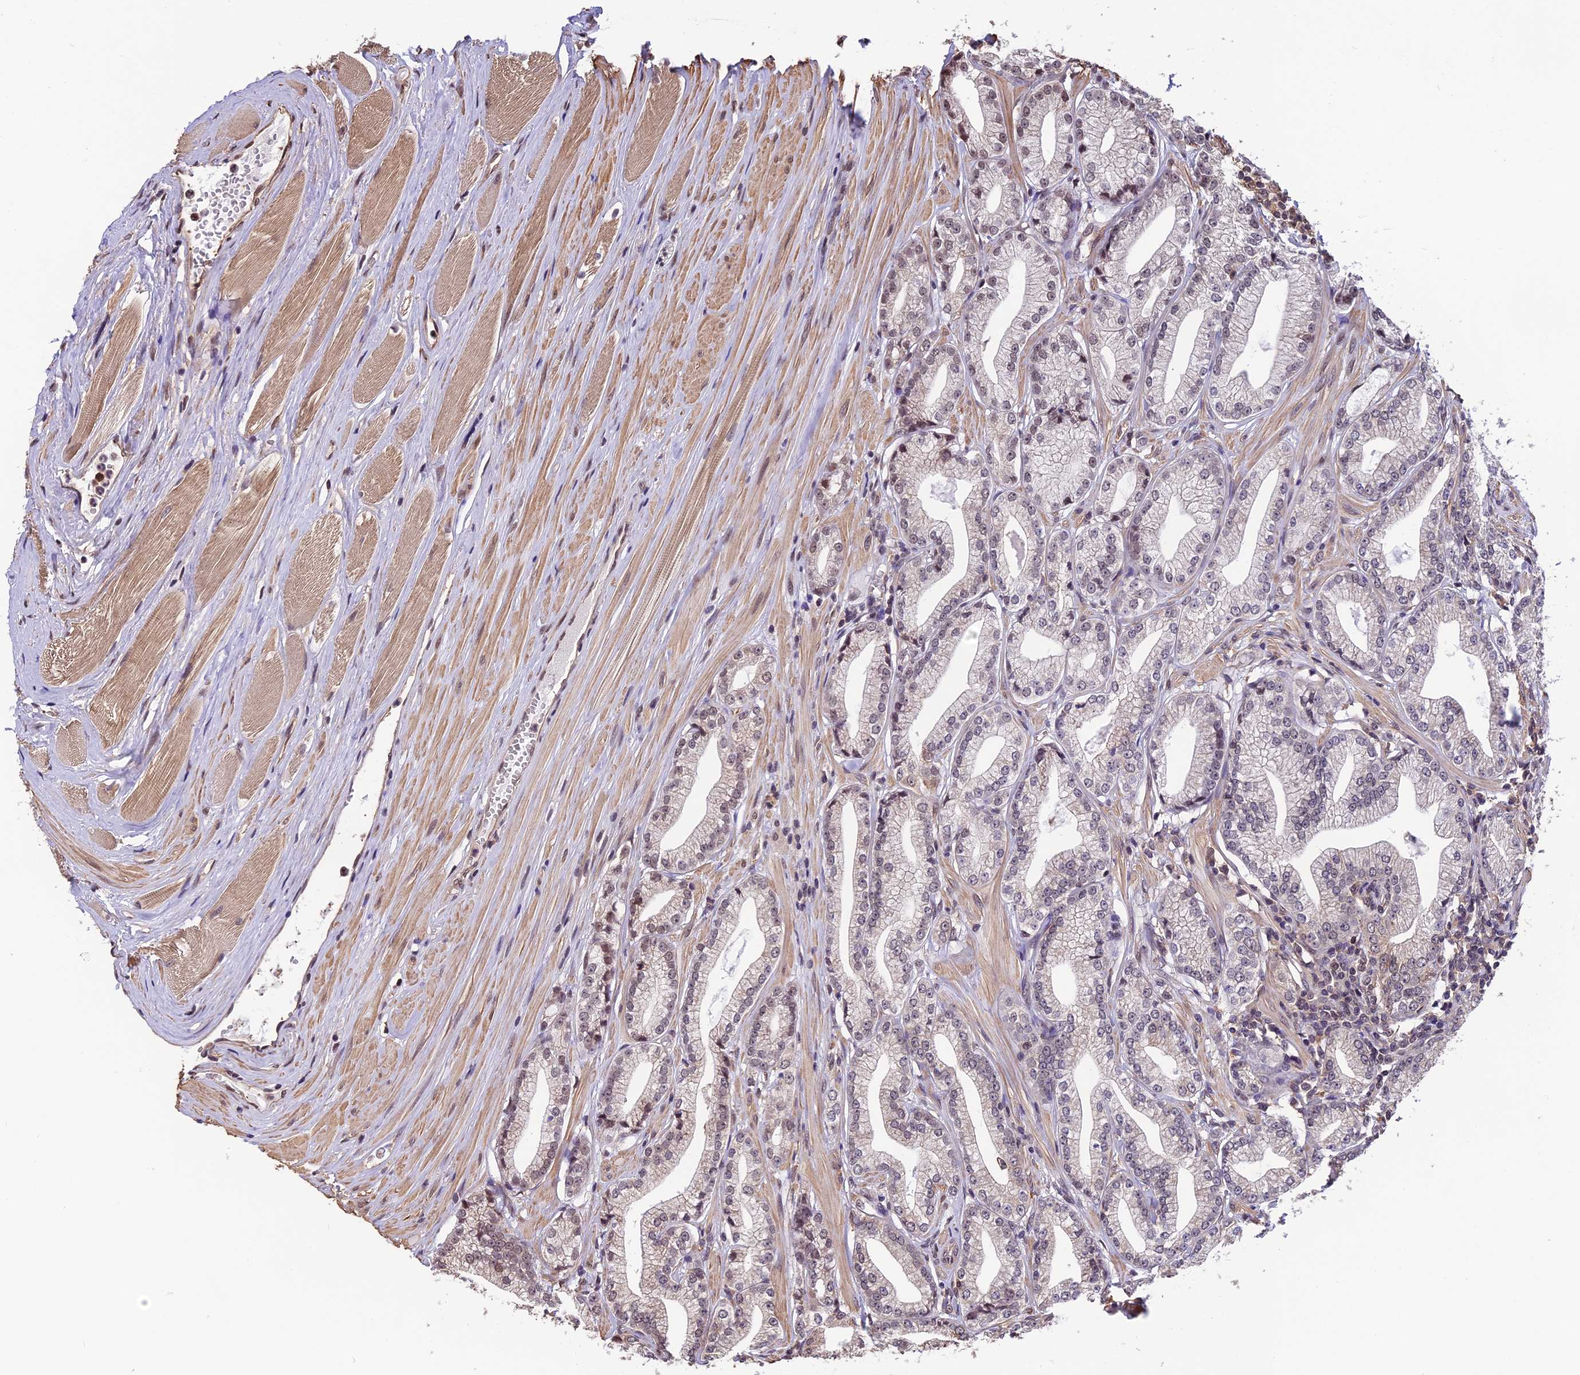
{"staining": {"intensity": "moderate", "quantity": "<25%", "location": "cytoplasmic/membranous,nuclear"}, "tissue": "prostate cancer", "cell_type": "Tumor cells", "image_type": "cancer", "snomed": [{"axis": "morphology", "description": "Adenocarcinoma, High grade"}, {"axis": "topography", "description": "Prostate"}], "caption": "Moderate cytoplasmic/membranous and nuclear staining for a protein is identified in approximately <25% of tumor cells of prostate cancer (adenocarcinoma (high-grade)) using immunohistochemistry.", "gene": "ZC3H4", "patient": {"sex": "male", "age": 67}}